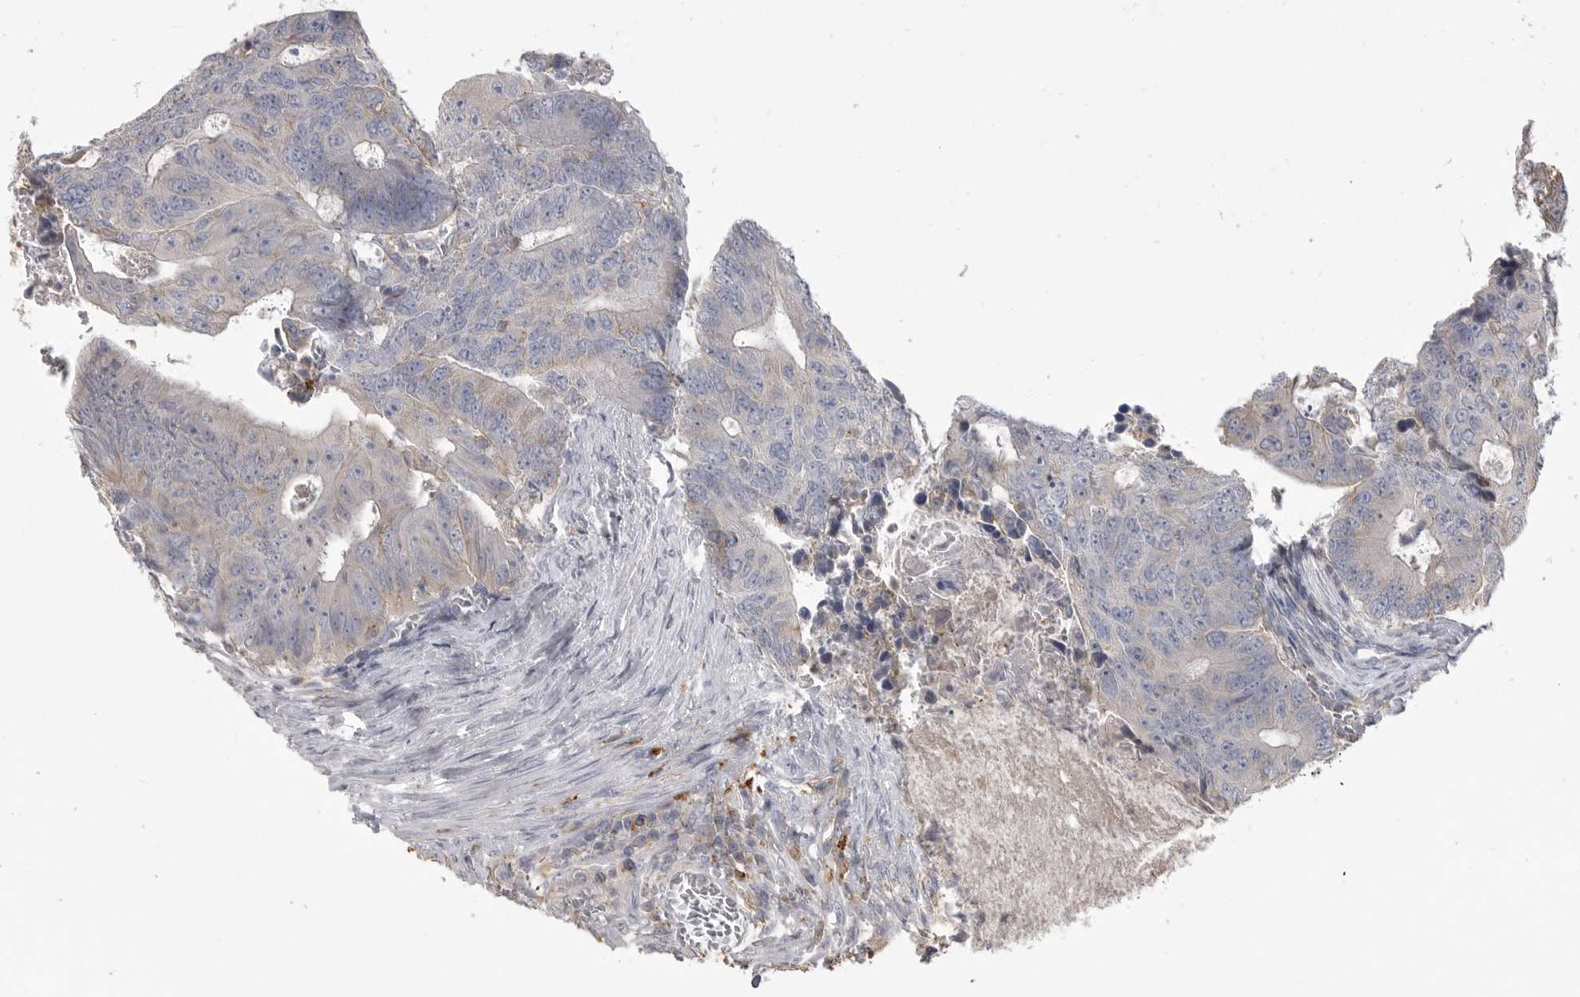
{"staining": {"intensity": "negative", "quantity": "none", "location": "none"}, "tissue": "colorectal cancer", "cell_type": "Tumor cells", "image_type": "cancer", "snomed": [{"axis": "morphology", "description": "Adenocarcinoma, NOS"}, {"axis": "topography", "description": "Colon"}], "caption": "Tumor cells are negative for brown protein staining in colorectal adenocarcinoma.", "gene": "CMTM6", "patient": {"sex": "male", "age": 87}}